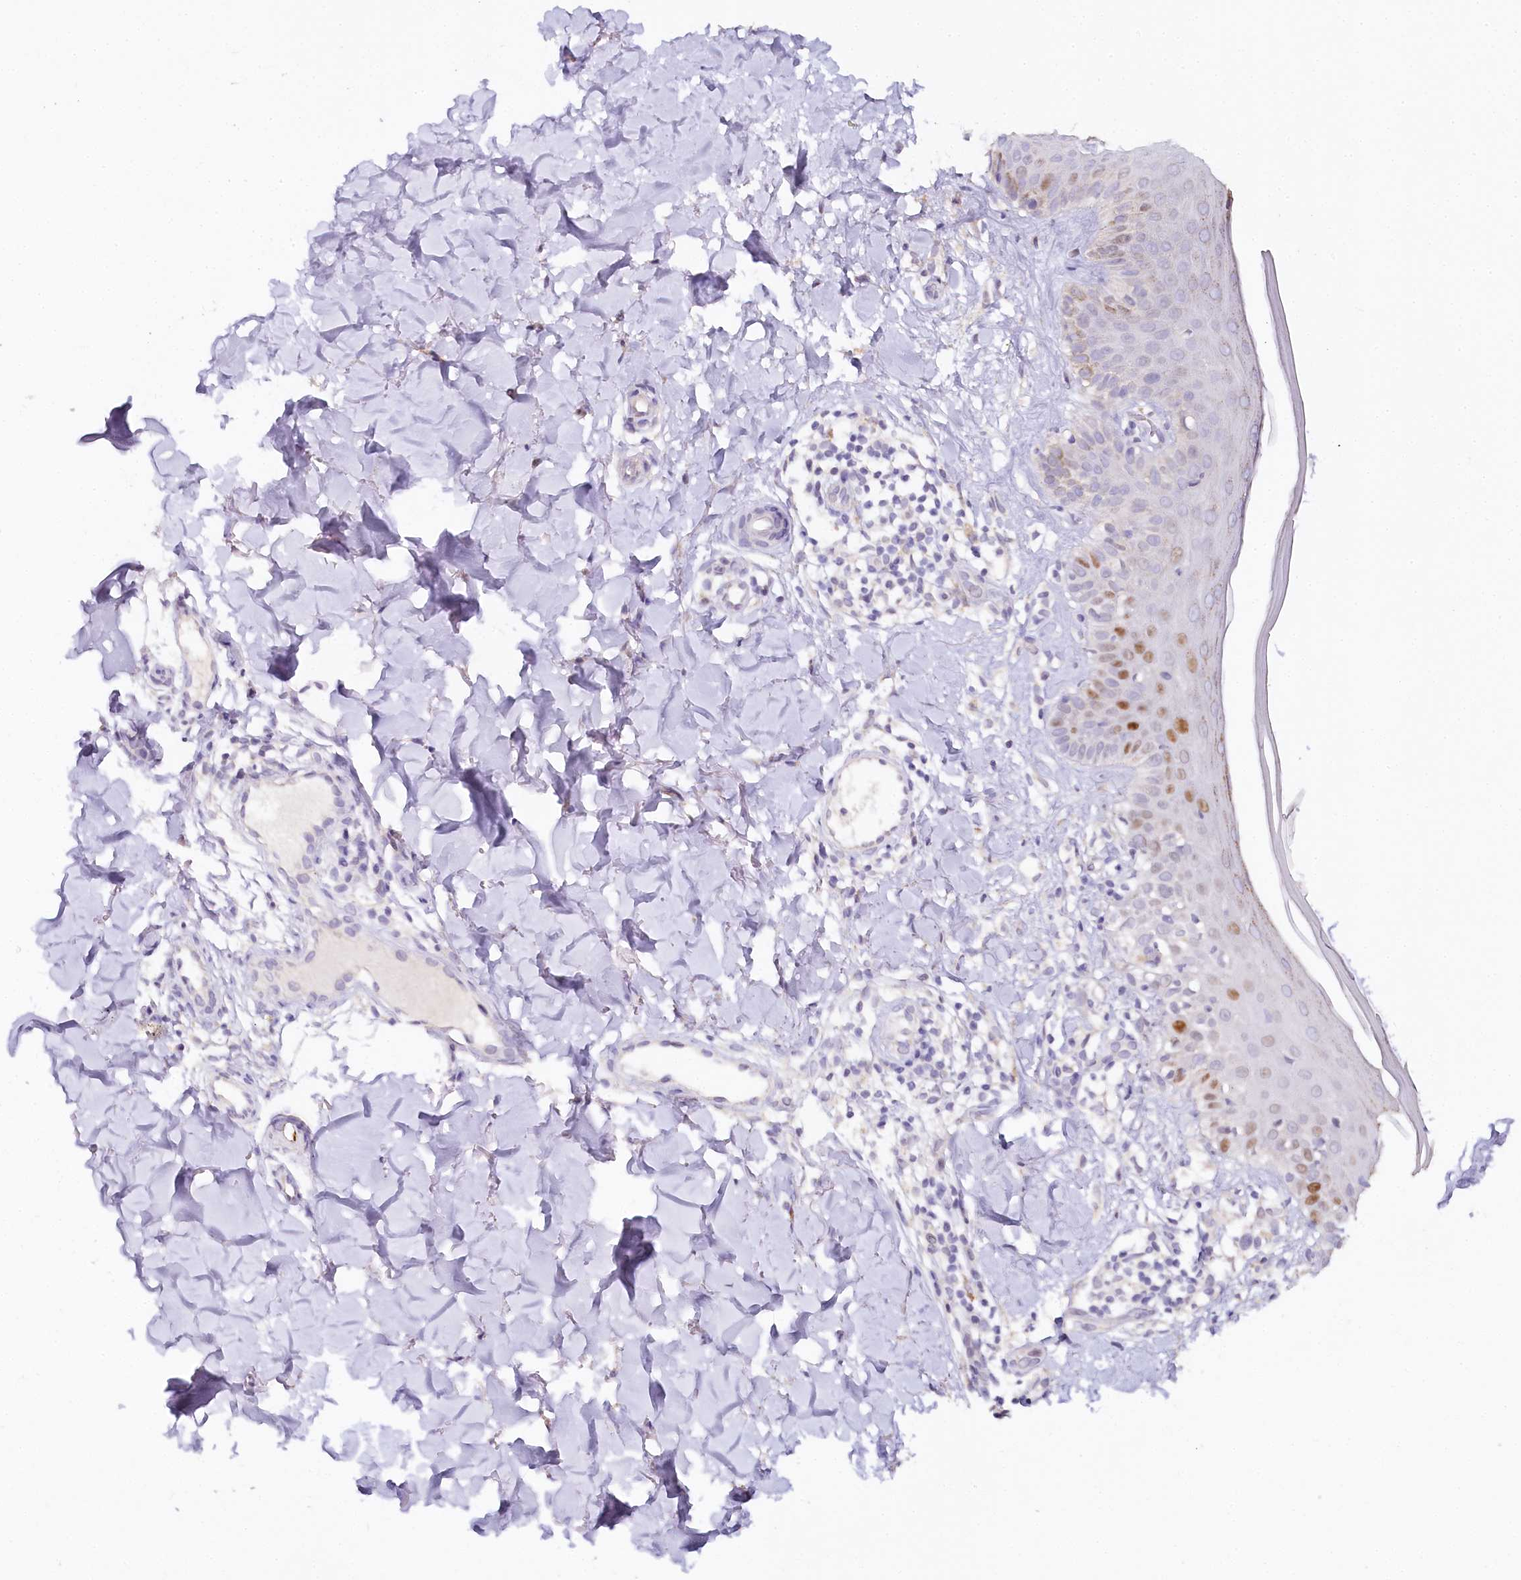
{"staining": {"intensity": "negative", "quantity": "none", "location": "none"}, "tissue": "skin", "cell_type": "Fibroblasts", "image_type": "normal", "snomed": [{"axis": "morphology", "description": "Normal tissue, NOS"}, {"axis": "topography", "description": "Skin"}], "caption": "Human skin stained for a protein using IHC reveals no expression in fibroblasts.", "gene": "TP53", "patient": {"sex": "male", "age": 52}}